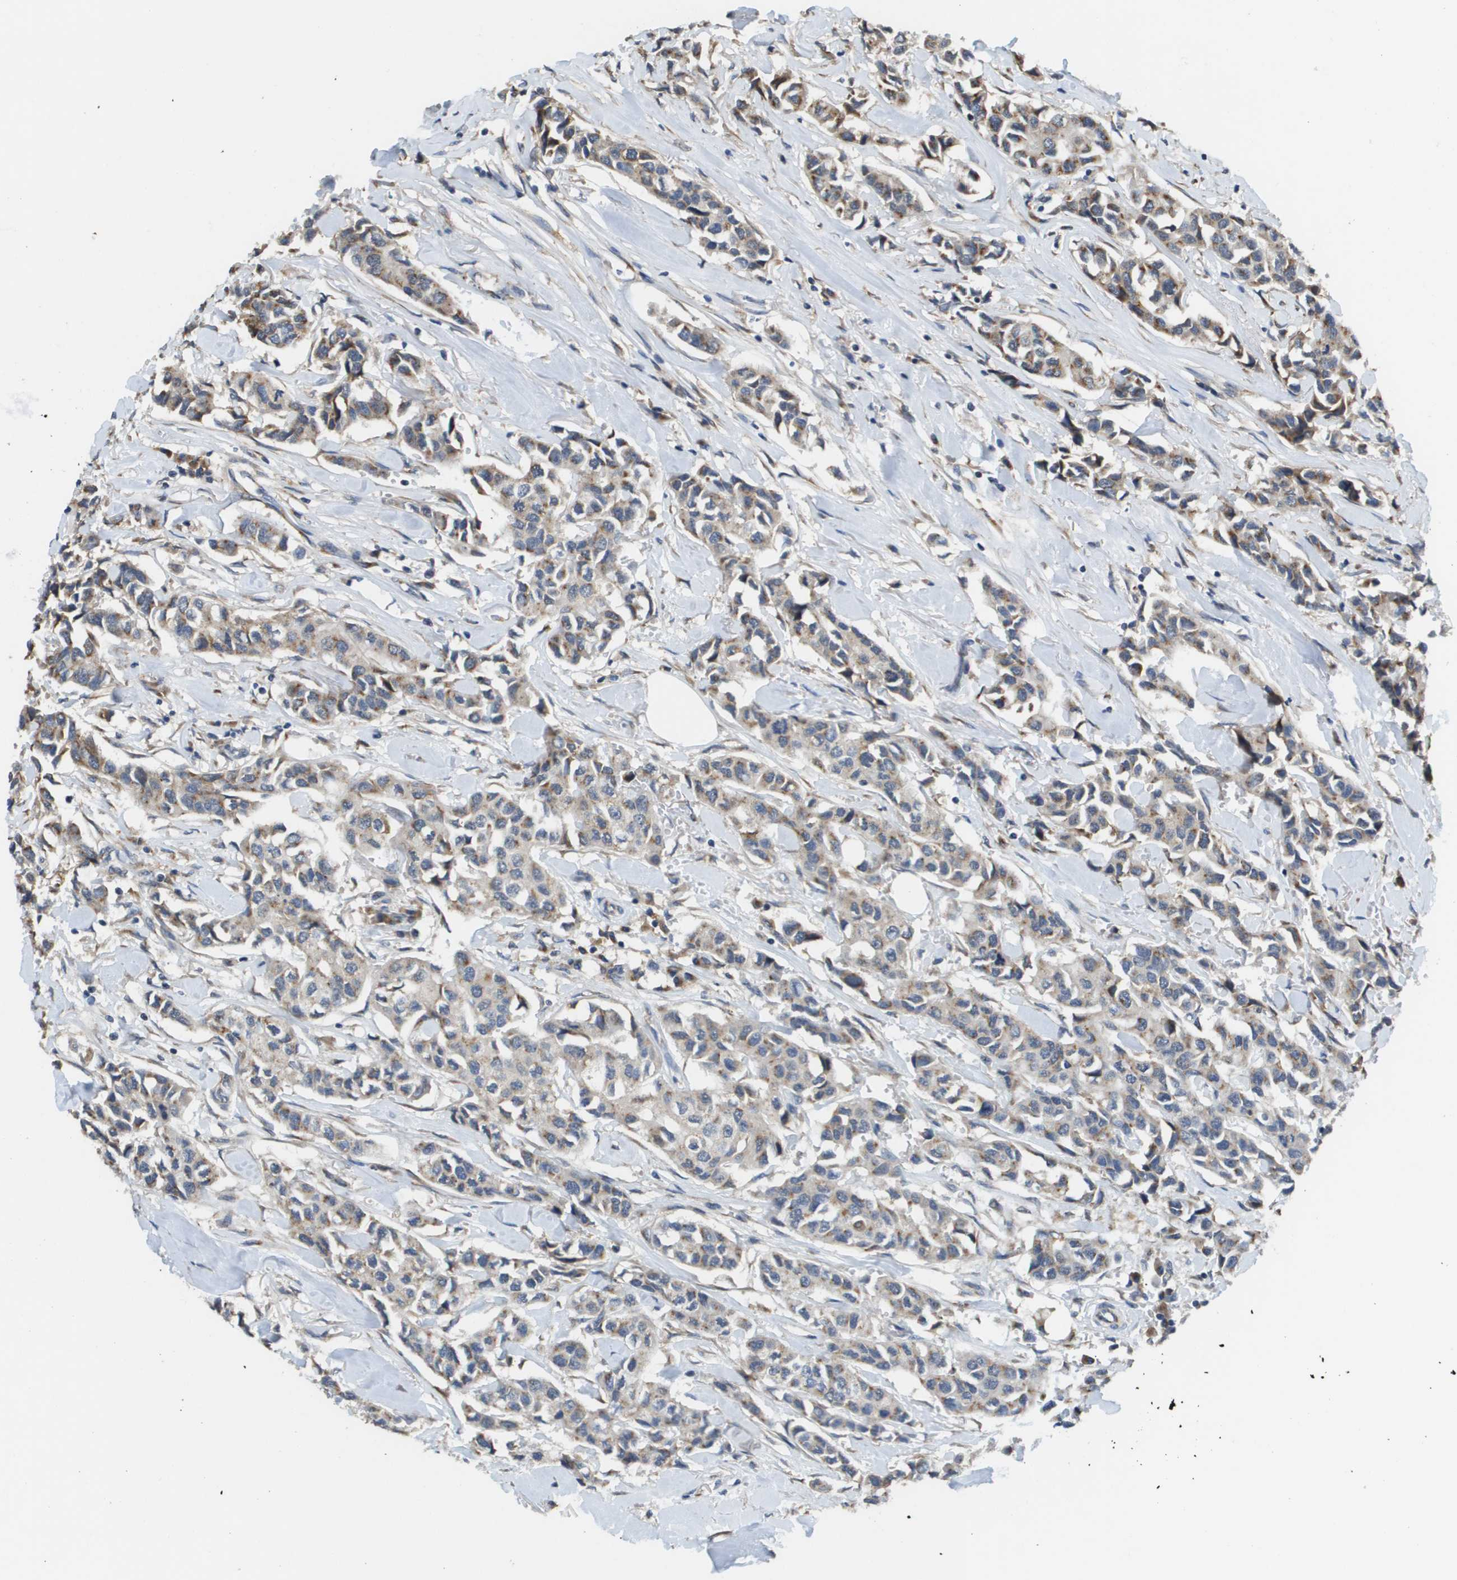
{"staining": {"intensity": "moderate", "quantity": "25%-75%", "location": "cytoplasmic/membranous"}, "tissue": "breast cancer", "cell_type": "Tumor cells", "image_type": "cancer", "snomed": [{"axis": "morphology", "description": "Duct carcinoma"}, {"axis": "topography", "description": "Breast"}], "caption": "Human breast cancer (invasive ductal carcinoma) stained with a protein marker exhibits moderate staining in tumor cells.", "gene": "PCK1", "patient": {"sex": "female", "age": 80}}